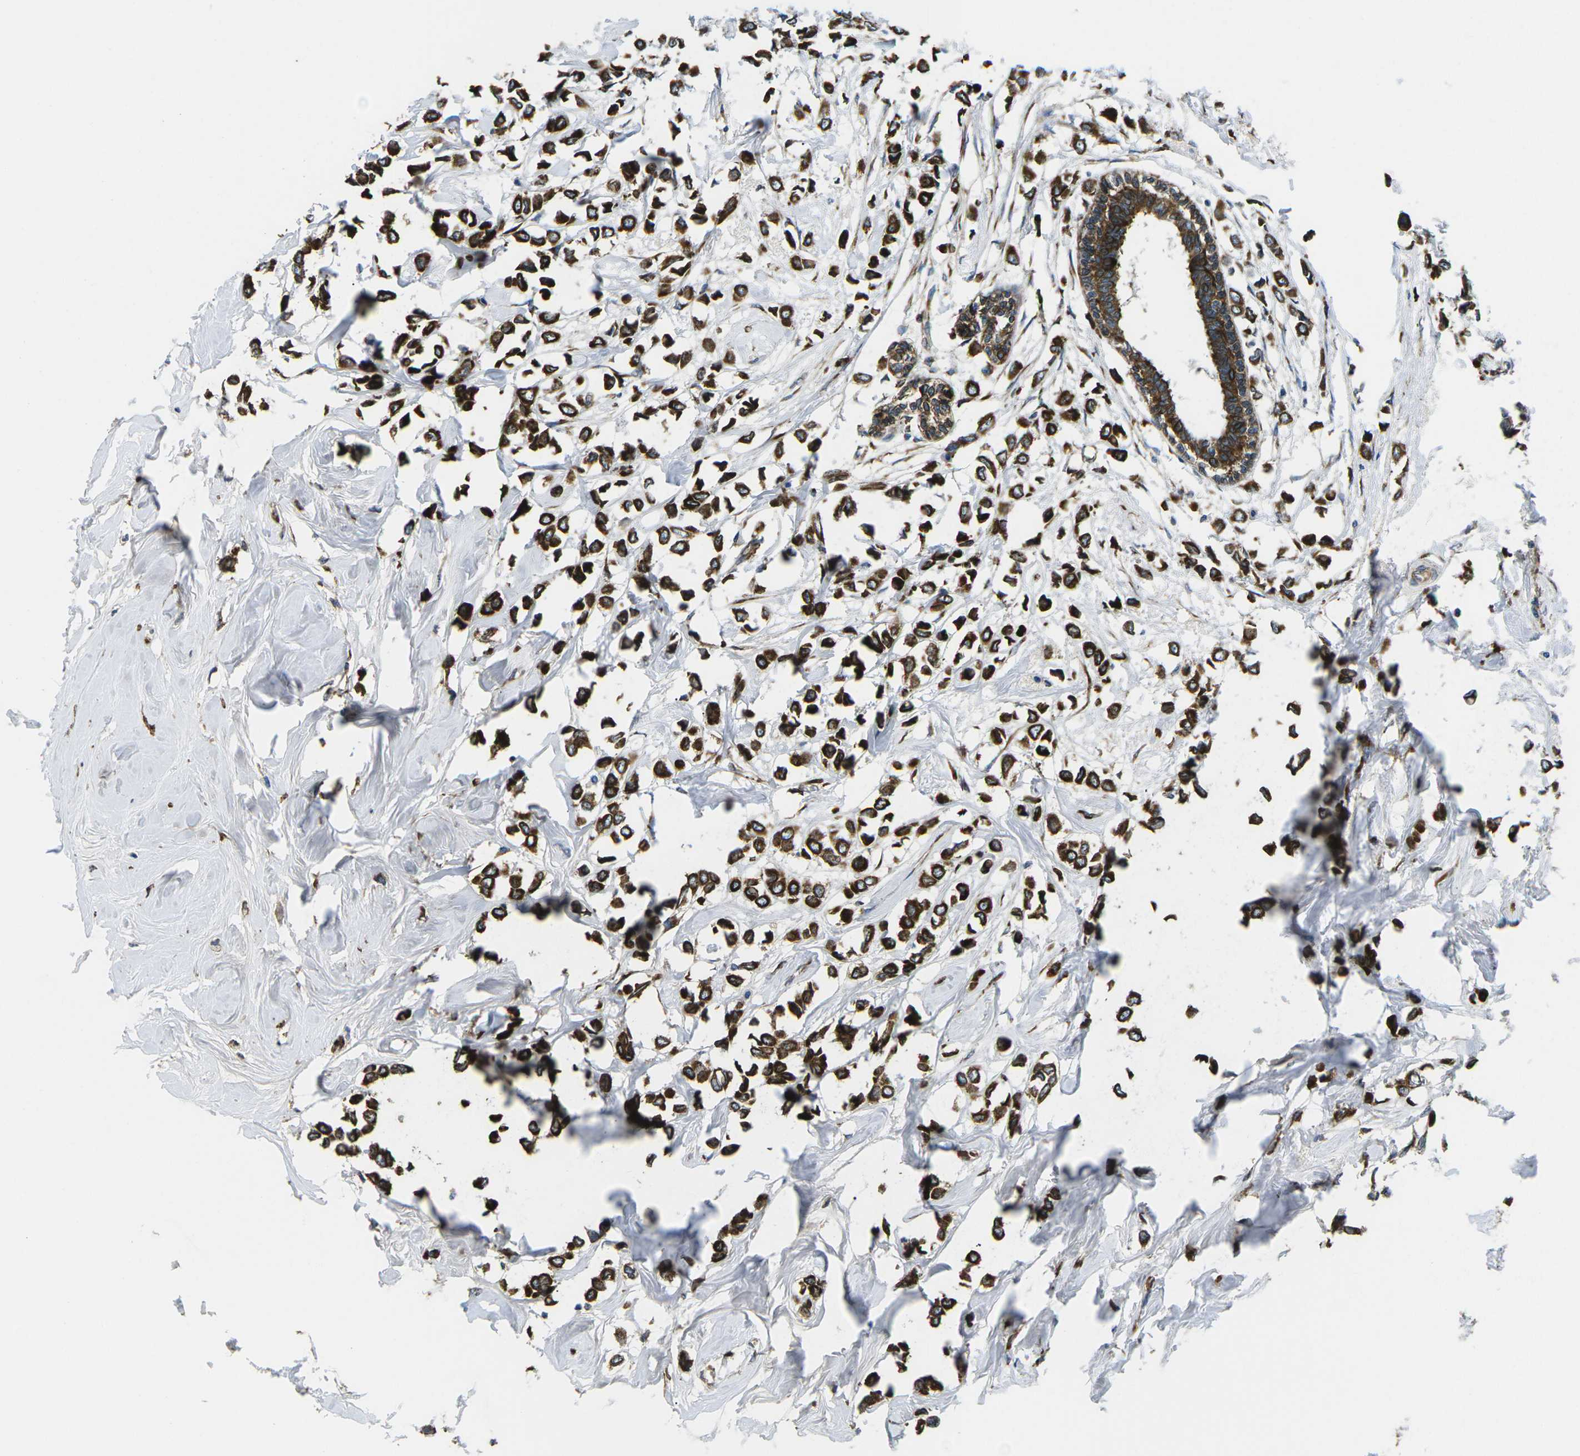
{"staining": {"intensity": "strong", "quantity": ">75%", "location": "cytoplasmic/membranous"}, "tissue": "breast cancer", "cell_type": "Tumor cells", "image_type": "cancer", "snomed": [{"axis": "morphology", "description": "Lobular carcinoma"}, {"axis": "topography", "description": "Breast"}], "caption": "Immunohistochemistry (IHC) of human breast cancer (lobular carcinoma) reveals high levels of strong cytoplasmic/membranous positivity in about >75% of tumor cells. (DAB = brown stain, brightfield microscopy at high magnification).", "gene": "PDZD8", "patient": {"sex": "female", "age": 51}}